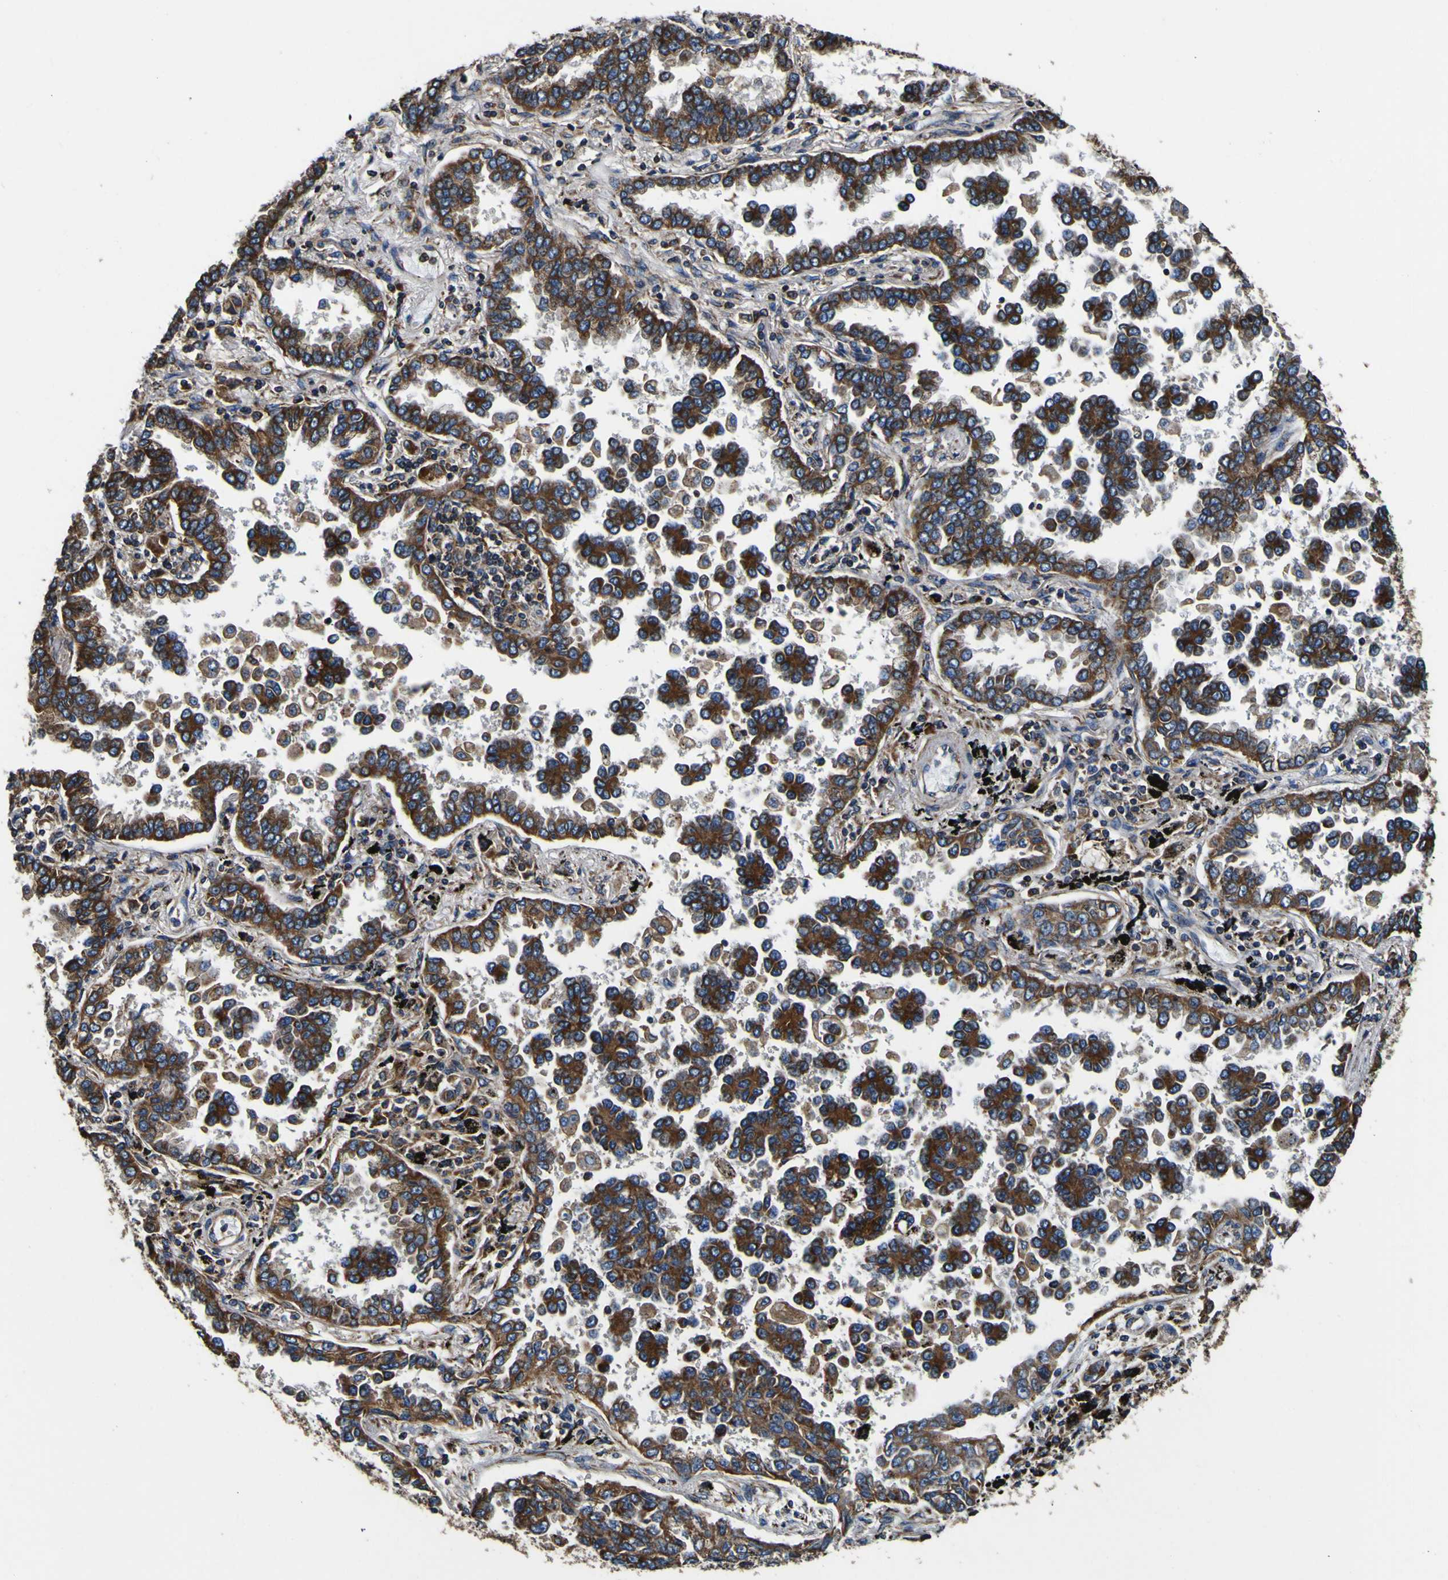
{"staining": {"intensity": "strong", "quantity": ">75%", "location": "cytoplasmic/membranous"}, "tissue": "lung cancer", "cell_type": "Tumor cells", "image_type": "cancer", "snomed": [{"axis": "morphology", "description": "Normal tissue, NOS"}, {"axis": "morphology", "description": "Adenocarcinoma, NOS"}, {"axis": "topography", "description": "Lung"}], "caption": "Strong cytoplasmic/membranous staining for a protein is seen in about >75% of tumor cells of lung adenocarcinoma using immunohistochemistry.", "gene": "INPP5A", "patient": {"sex": "male", "age": 59}}